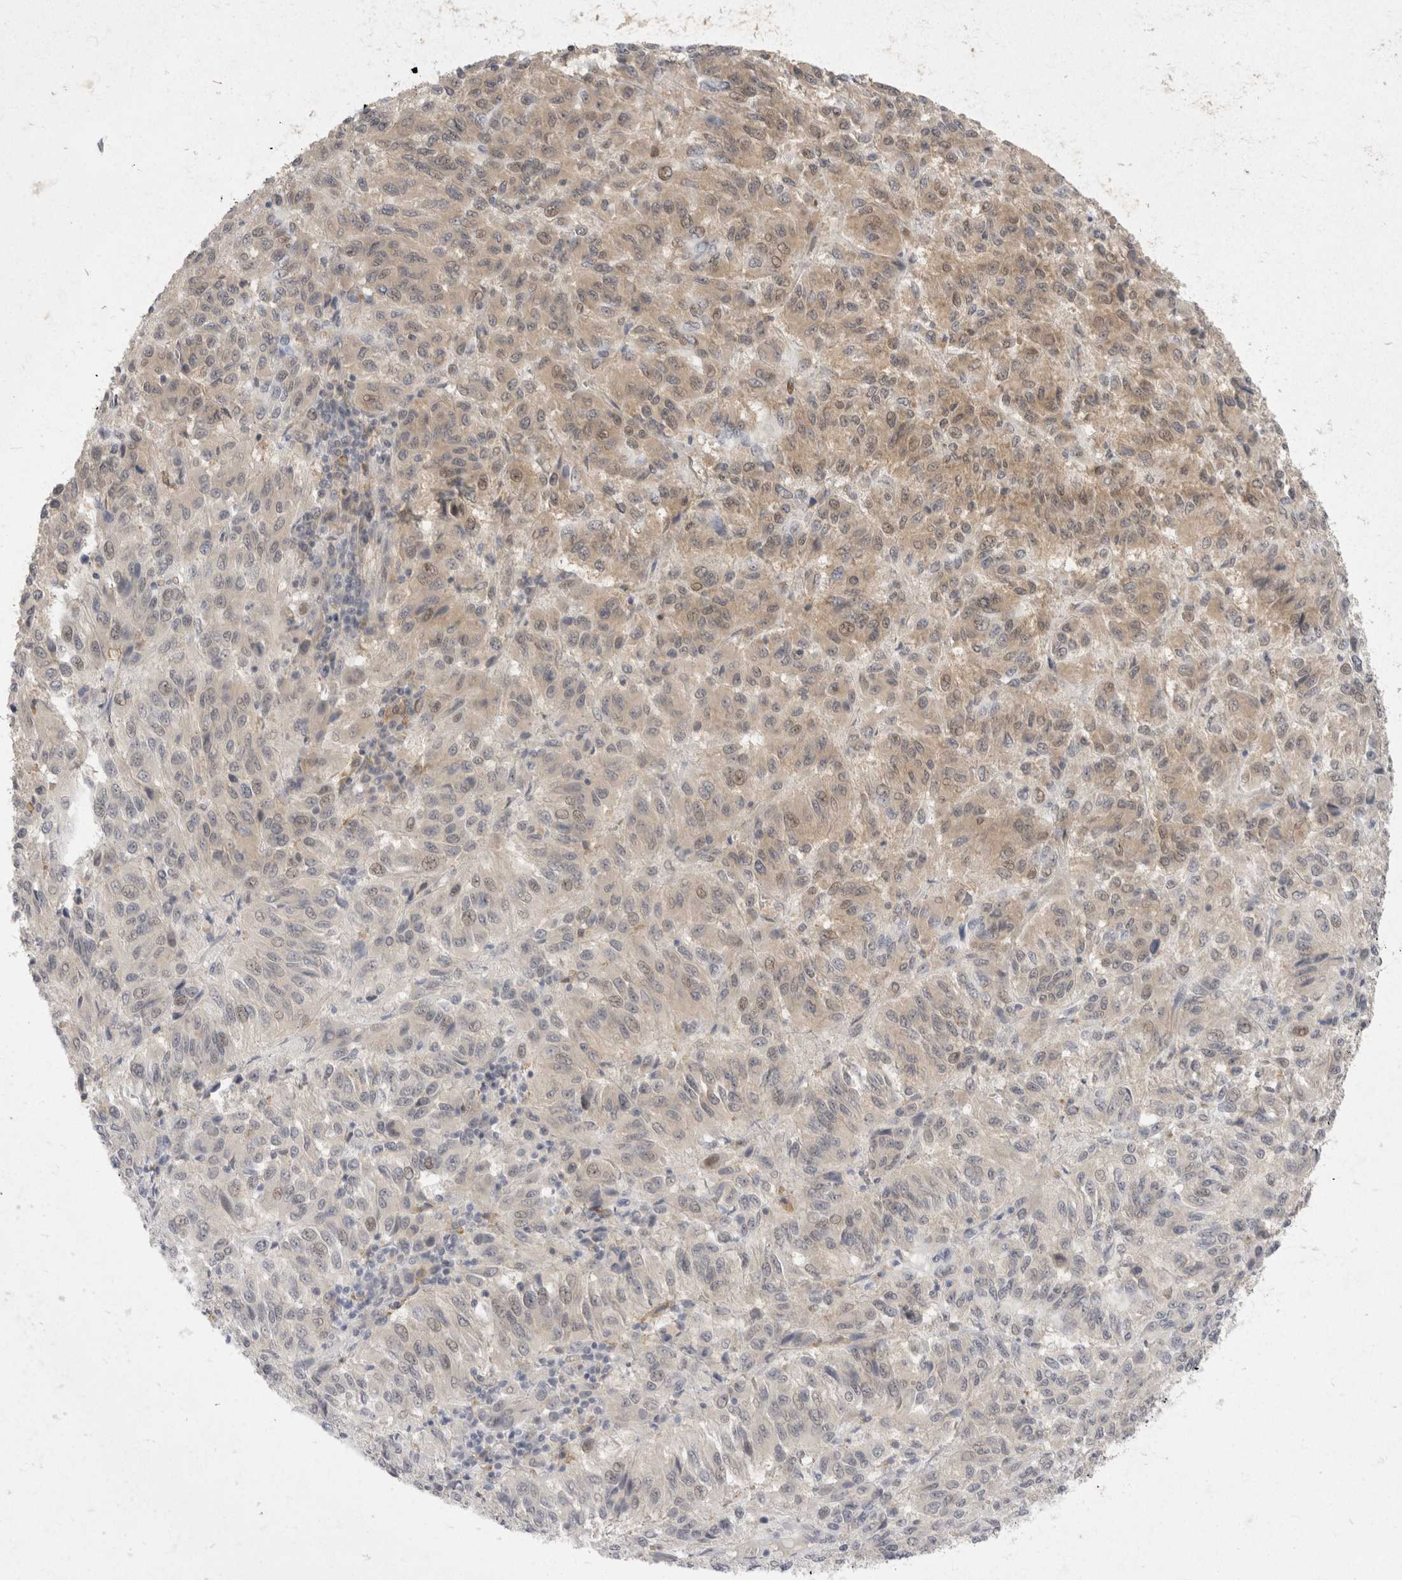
{"staining": {"intensity": "weak", "quantity": "25%-75%", "location": "cytoplasmic/membranous"}, "tissue": "melanoma", "cell_type": "Tumor cells", "image_type": "cancer", "snomed": [{"axis": "morphology", "description": "Malignant melanoma, Metastatic site"}, {"axis": "topography", "description": "Lung"}], "caption": "Immunohistochemistry photomicrograph of human melanoma stained for a protein (brown), which reveals low levels of weak cytoplasmic/membranous staining in about 25%-75% of tumor cells.", "gene": "TOM1L2", "patient": {"sex": "male", "age": 64}}